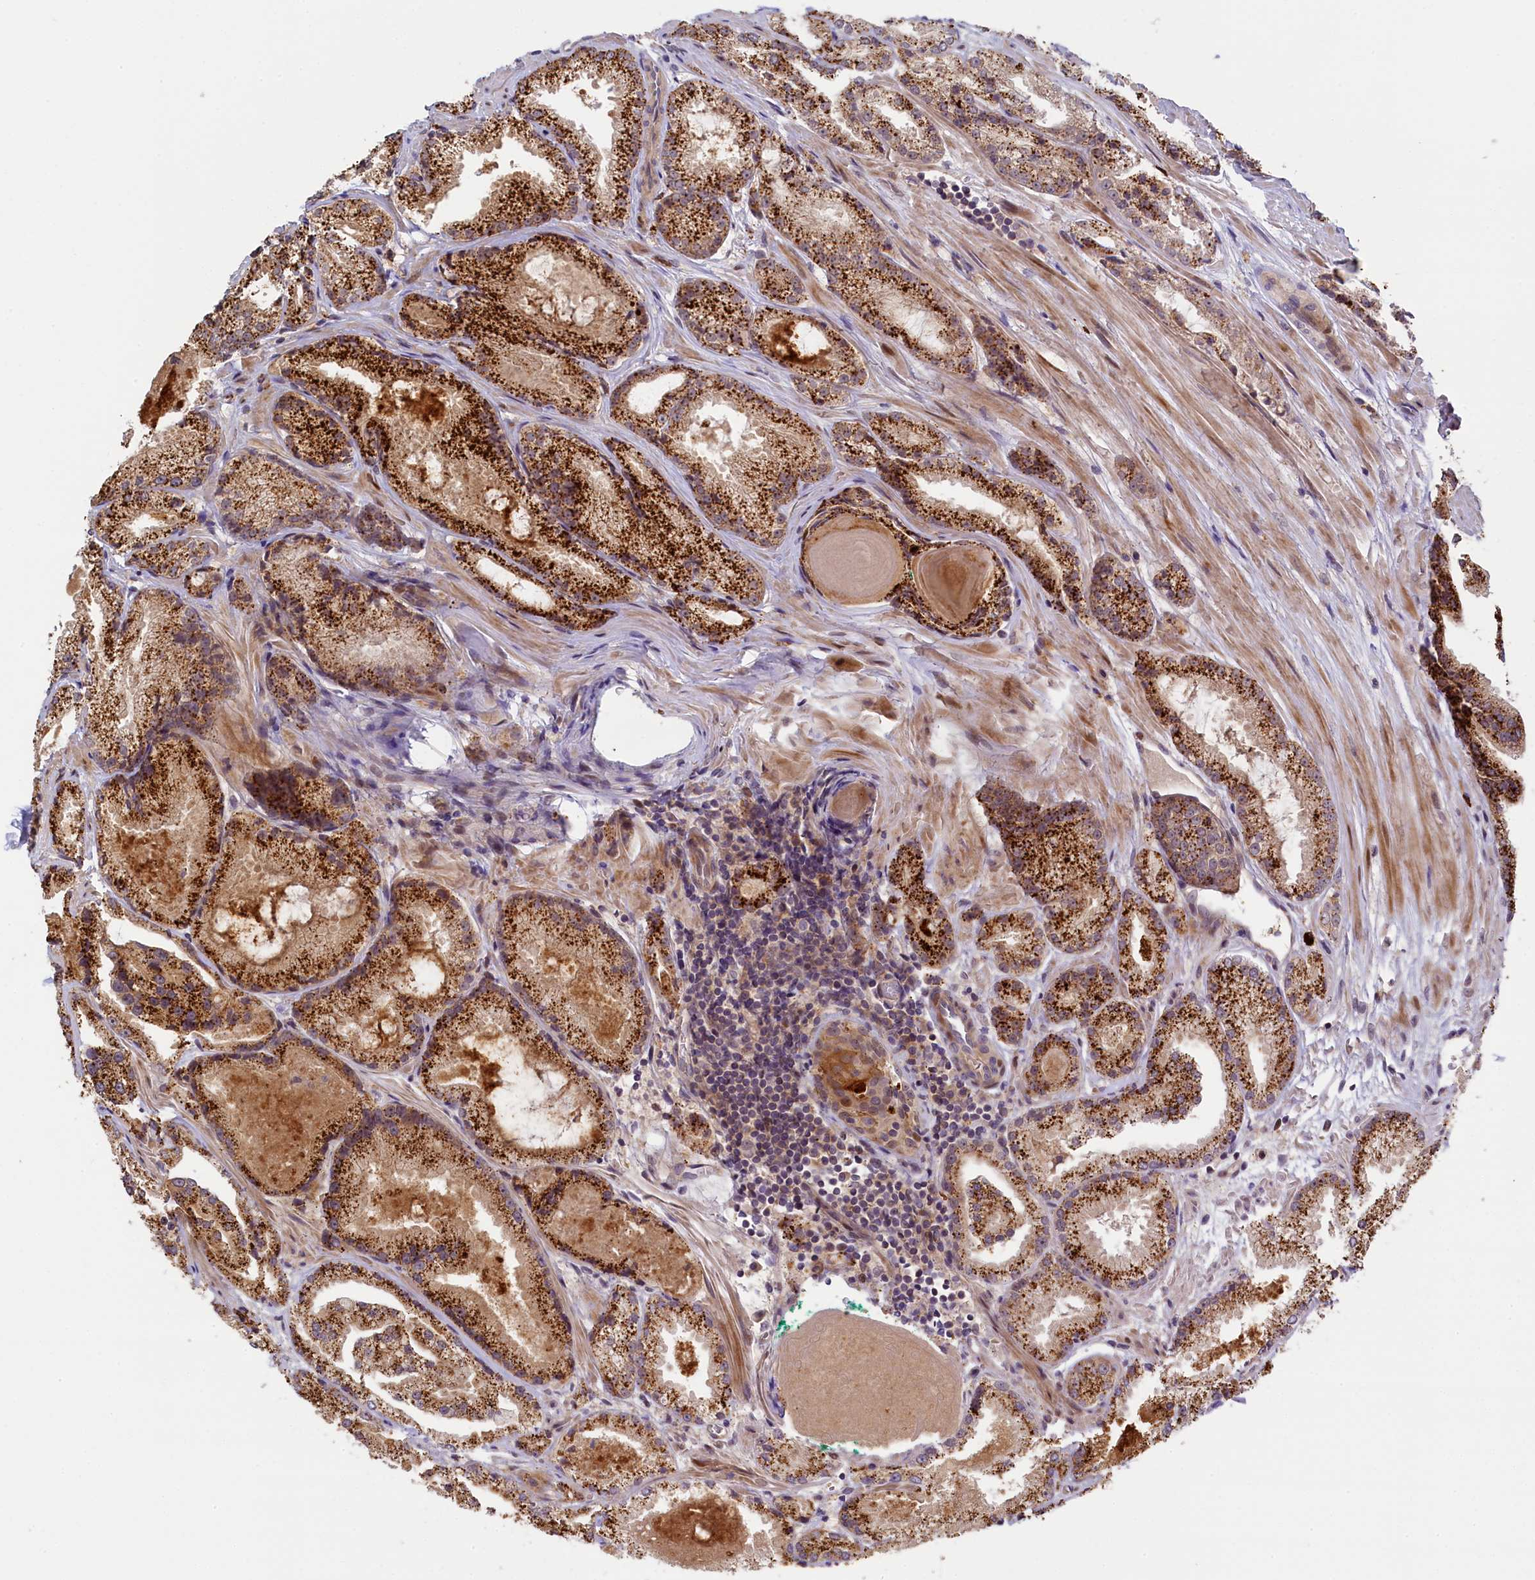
{"staining": {"intensity": "strong", "quantity": "25%-75%", "location": "cytoplasmic/membranous"}, "tissue": "prostate cancer", "cell_type": "Tumor cells", "image_type": "cancer", "snomed": [{"axis": "morphology", "description": "Adenocarcinoma, High grade"}, {"axis": "topography", "description": "Prostate"}], "caption": "Immunohistochemical staining of prostate adenocarcinoma (high-grade) displays high levels of strong cytoplasmic/membranous protein expression in approximately 25%-75% of tumor cells.", "gene": "CCL23", "patient": {"sex": "male", "age": 73}}